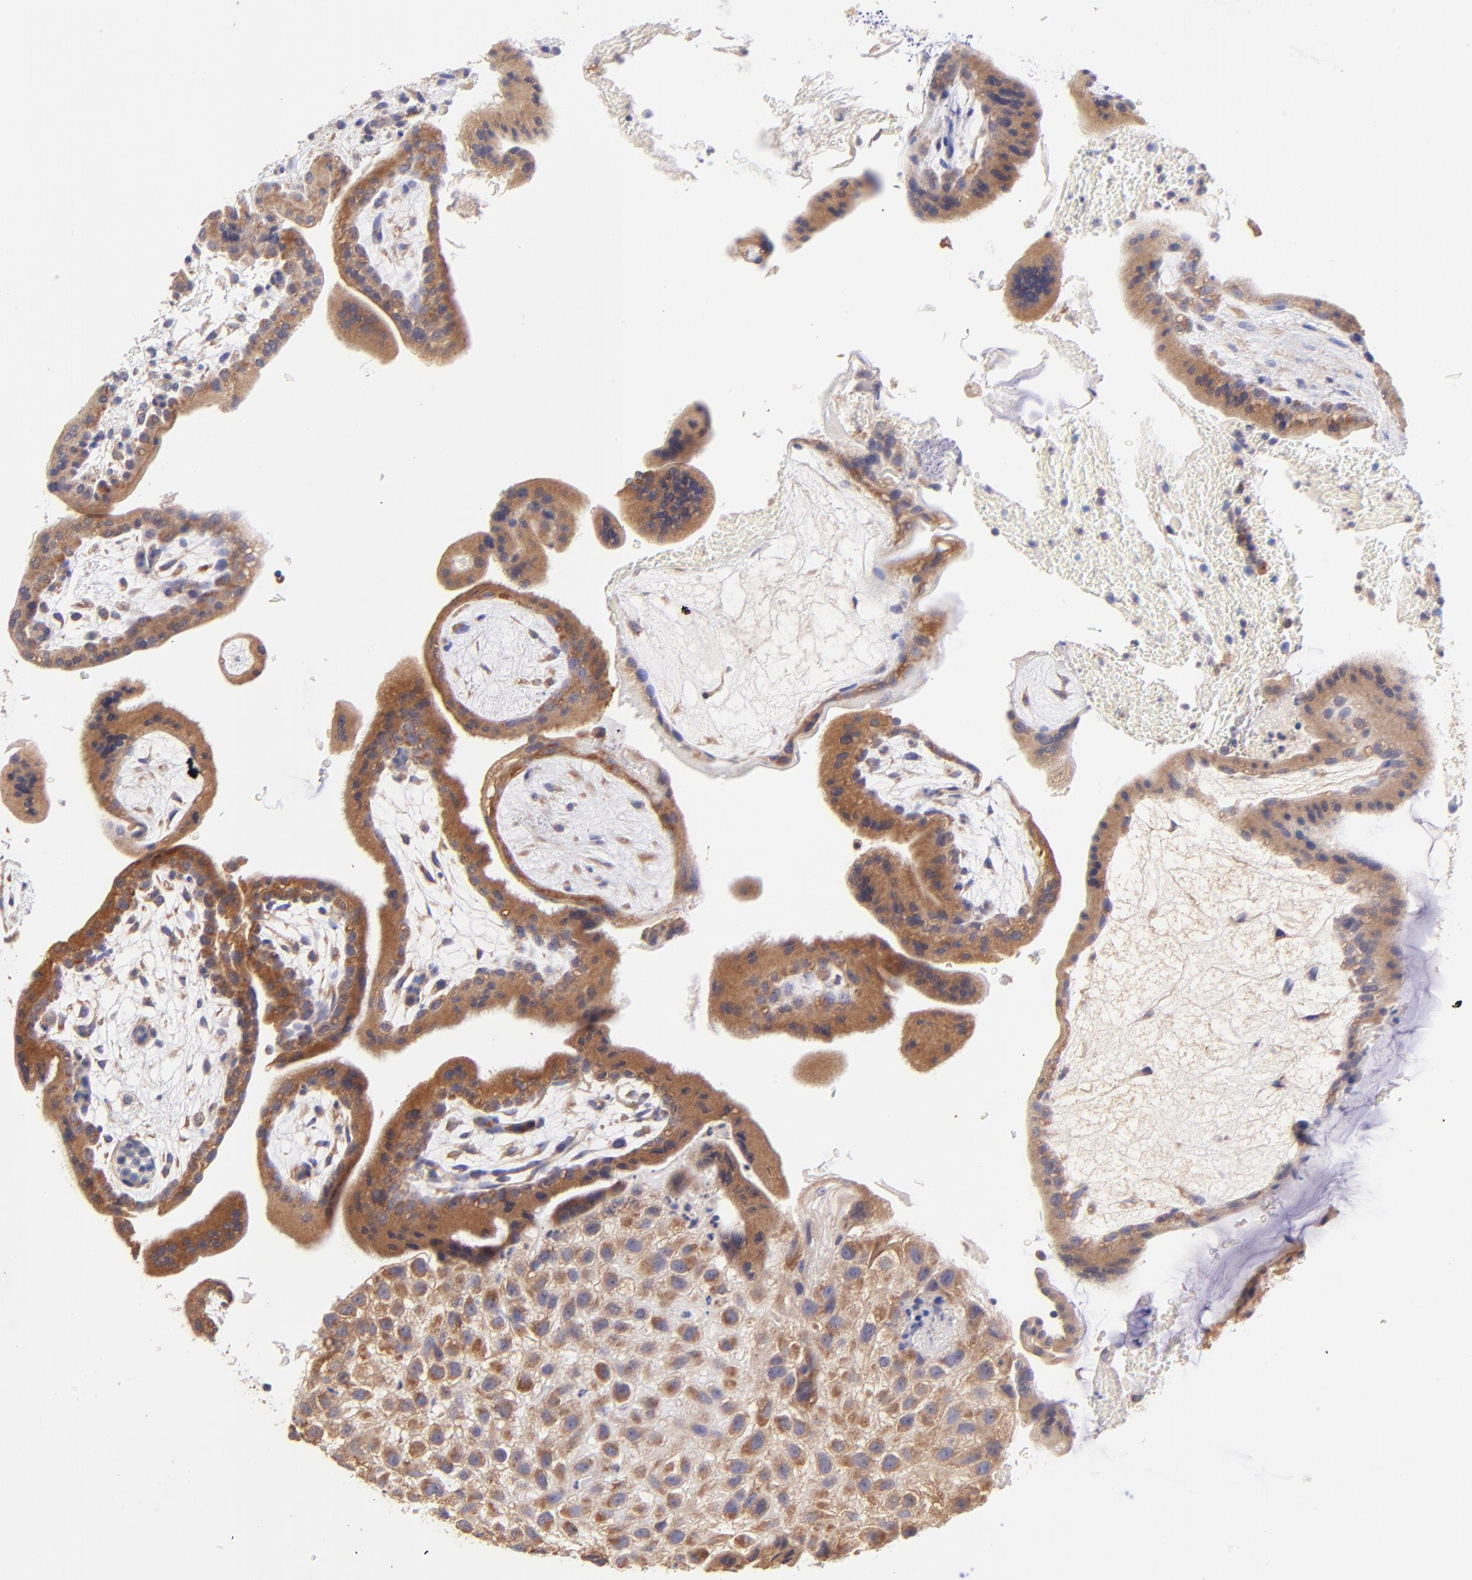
{"staining": {"intensity": "moderate", "quantity": ">75%", "location": "cytoplasmic/membranous"}, "tissue": "placenta", "cell_type": "Decidual cells", "image_type": "normal", "snomed": [{"axis": "morphology", "description": "Normal tissue, NOS"}, {"axis": "topography", "description": "Placenta"}], "caption": "This photomicrograph displays IHC staining of unremarkable human placenta, with medium moderate cytoplasmic/membranous expression in approximately >75% of decidual cells.", "gene": "RPL11", "patient": {"sex": "female", "age": 35}}